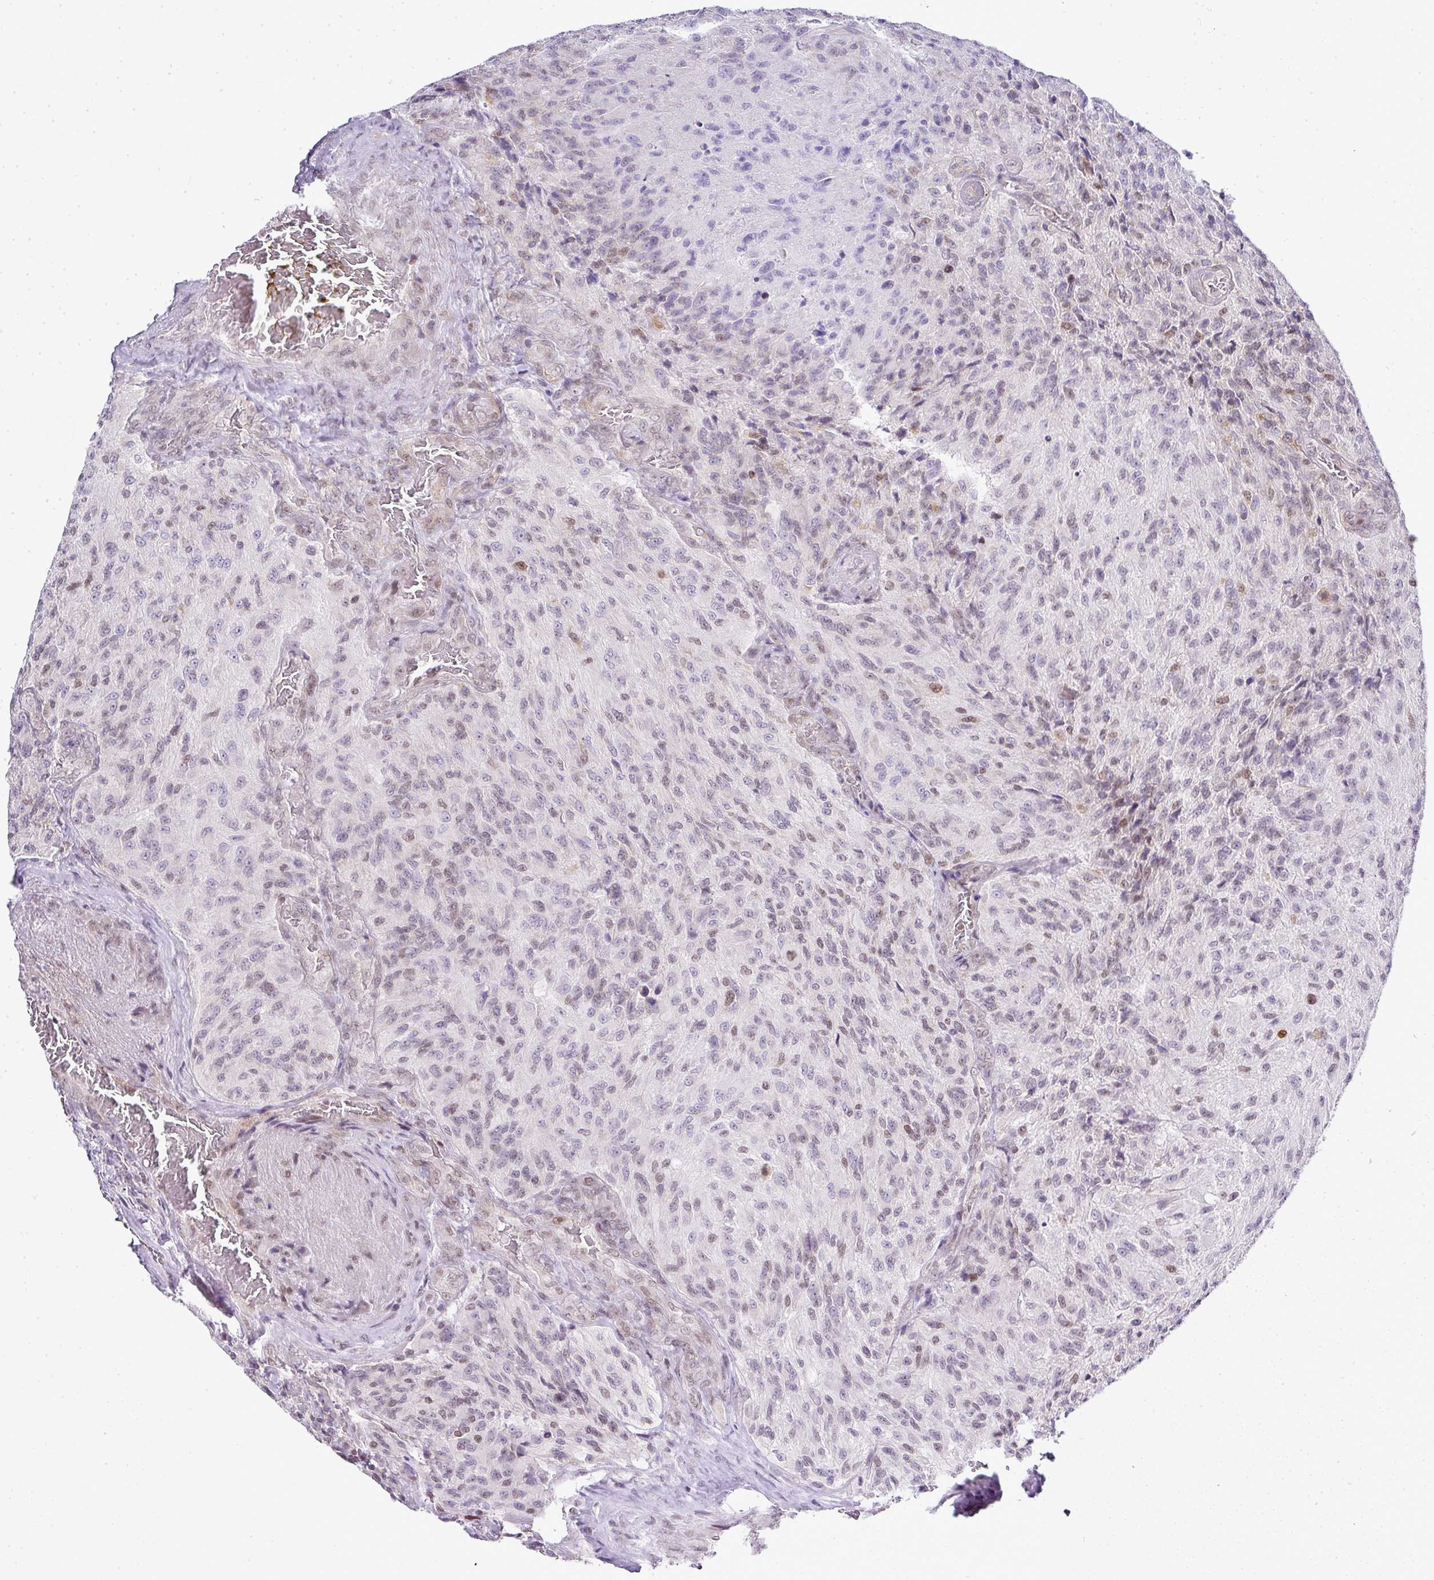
{"staining": {"intensity": "weak", "quantity": "<25%", "location": "nuclear"}, "tissue": "glioma", "cell_type": "Tumor cells", "image_type": "cancer", "snomed": [{"axis": "morphology", "description": "Normal tissue, NOS"}, {"axis": "morphology", "description": "Glioma, malignant, High grade"}, {"axis": "topography", "description": "Cerebral cortex"}], "caption": "Glioma stained for a protein using IHC demonstrates no expression tumor cells.", "gene": "FAM32A", "patient": {"sex": "male", "age": 56}}